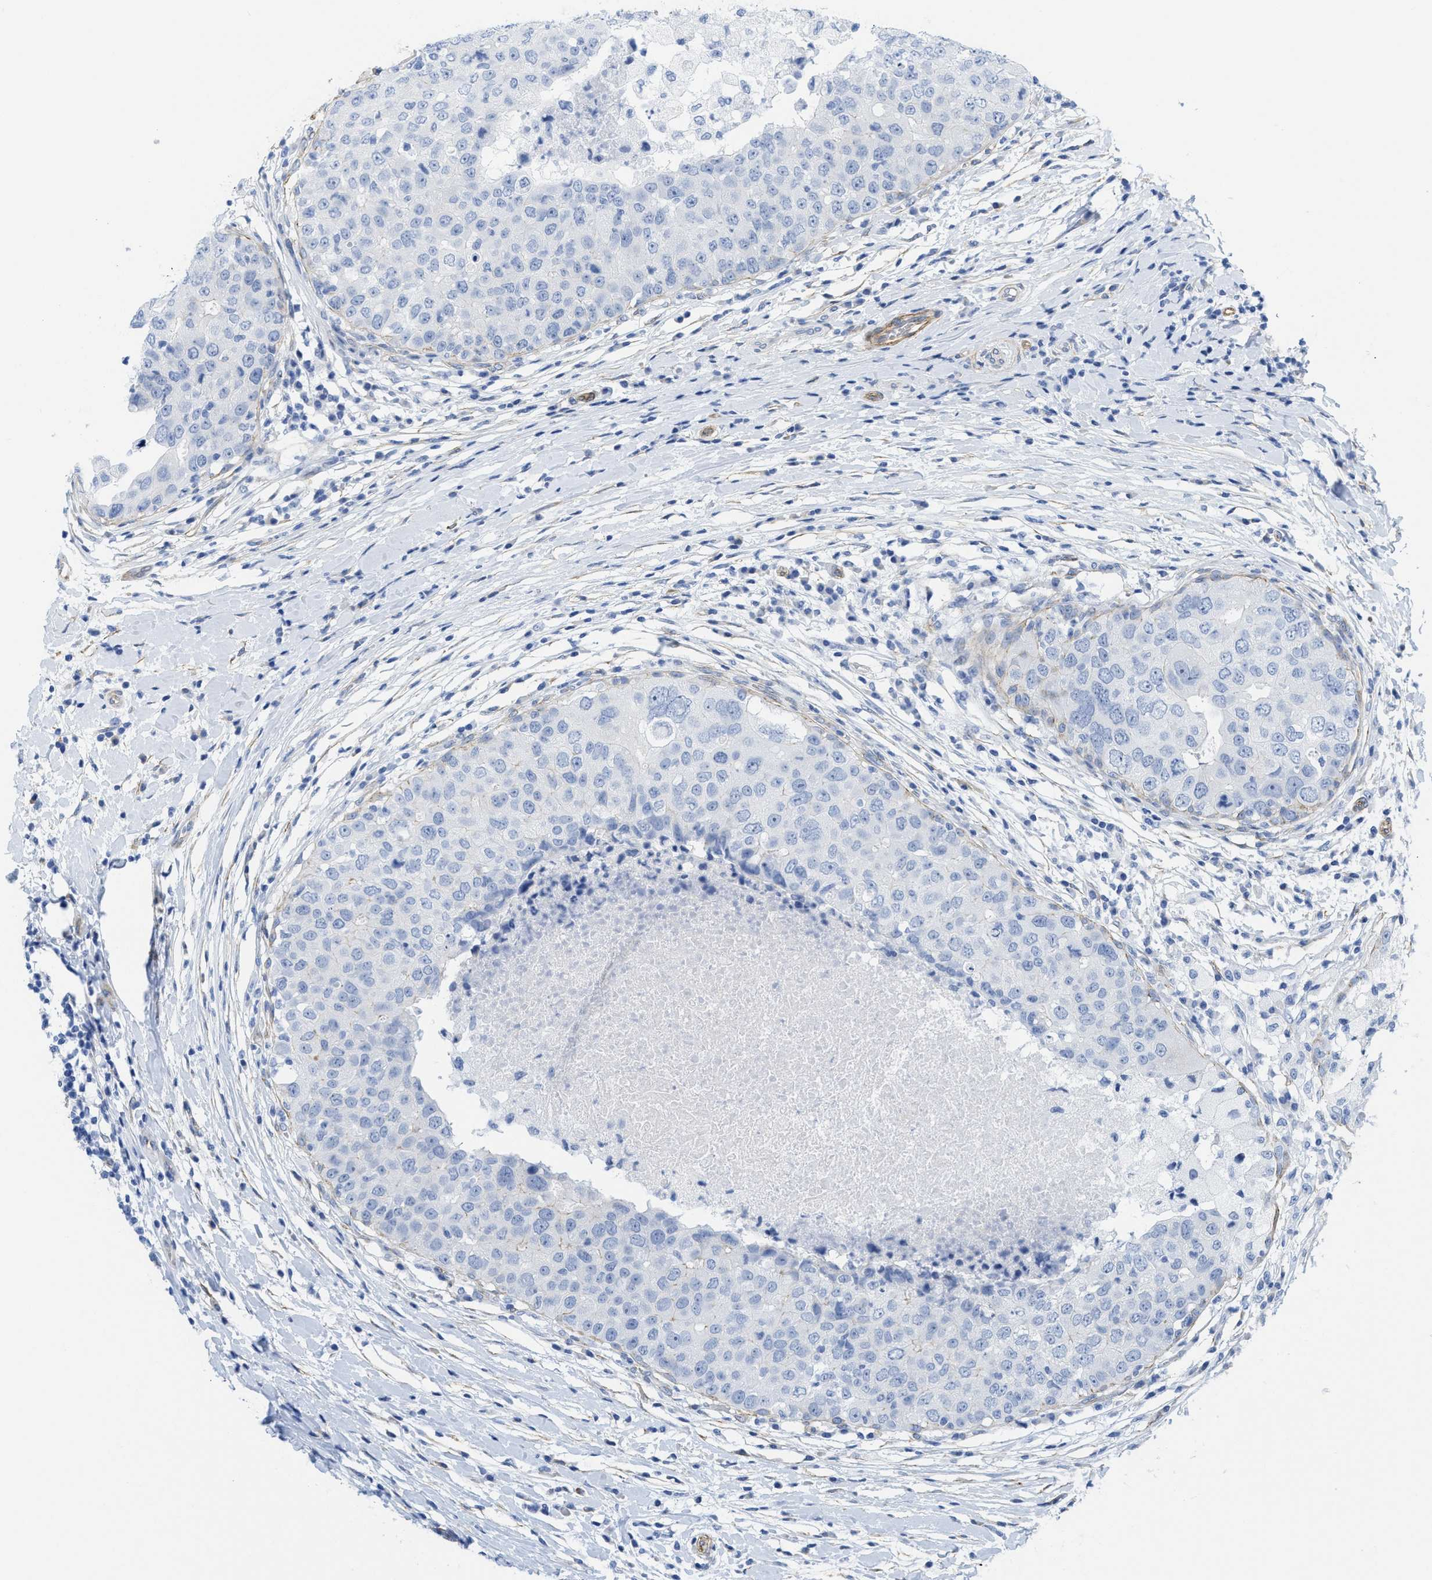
{"staining": {"intensity": "negative", "quantity": "none", "location": "none"}, "tissue": "breast cancer", "cell_type": "Tumor cells", "image_type": "cancer", "snomed": [{"axis": "morphology", "description": "Duct carcinoma"}, {"axis": "topography", "description": "Breast"}], "caption": "Image shows no protein positivity in tumor cells of invasive ductal carcinoma (breast) tissue.", "gene": "TUB", "patient": {"sex": "female", "age": 27}}